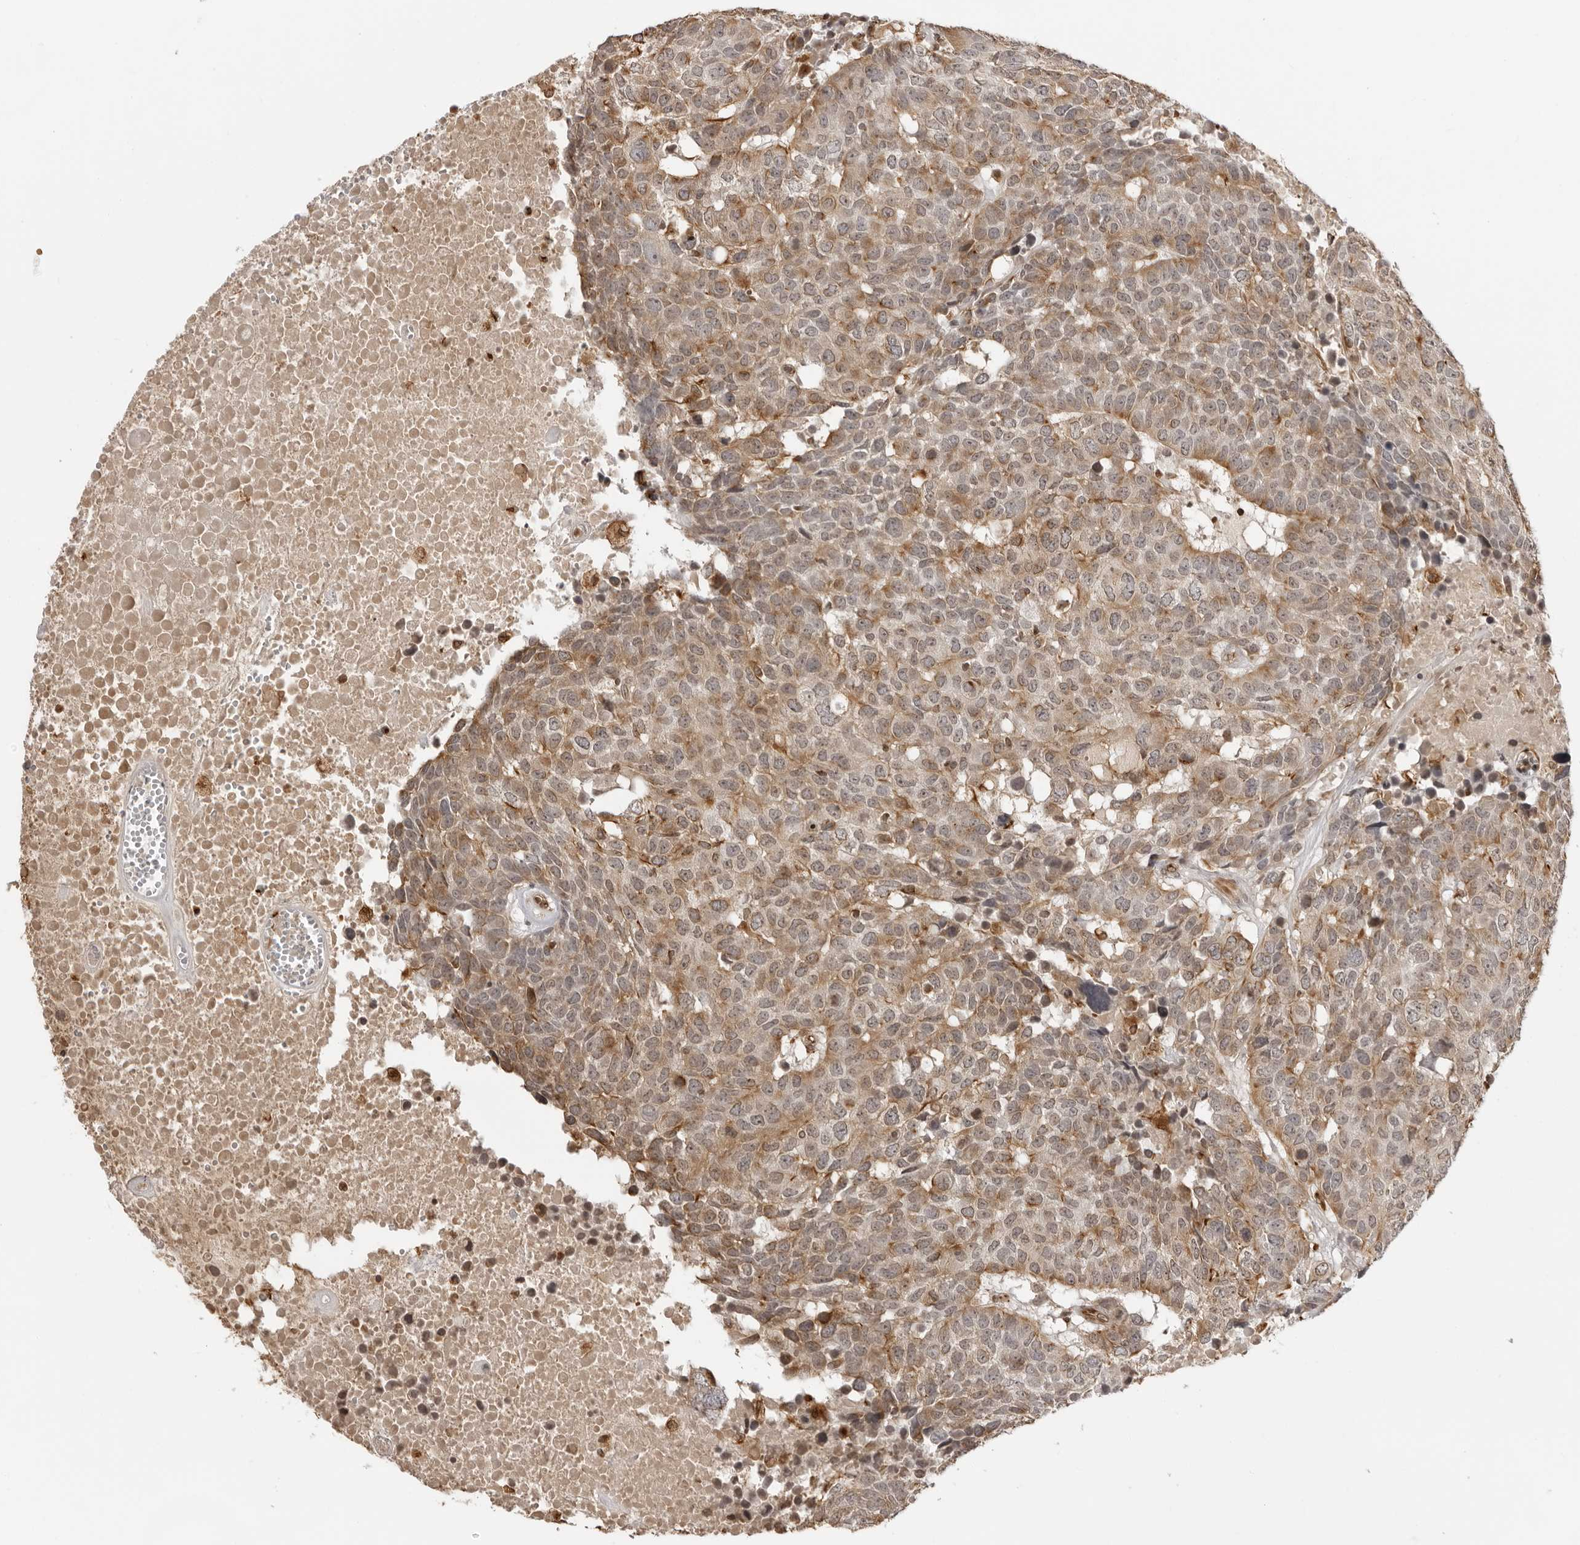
{"staining": {"intensity": "weak", "quantity": ">75%", "location": "cytoplasmic/membranous"}, "tissue": "head and neck cancer", "cell_type": "Tumor cells", "image_type": "cancer", "snomed": [{"axis": "morphology", "description": "Squamous cell carcinoma, NOS"}, {"axis": "topography", "description": "Head-Neck"}], "caption": "The immunohistochemical stain highlights weak cytoplasmic/membranous staining in tumor cells of head and neck cancer tissue.", "gene": "DYNLT5", "patient": {"sex": "male", "age": 66}}